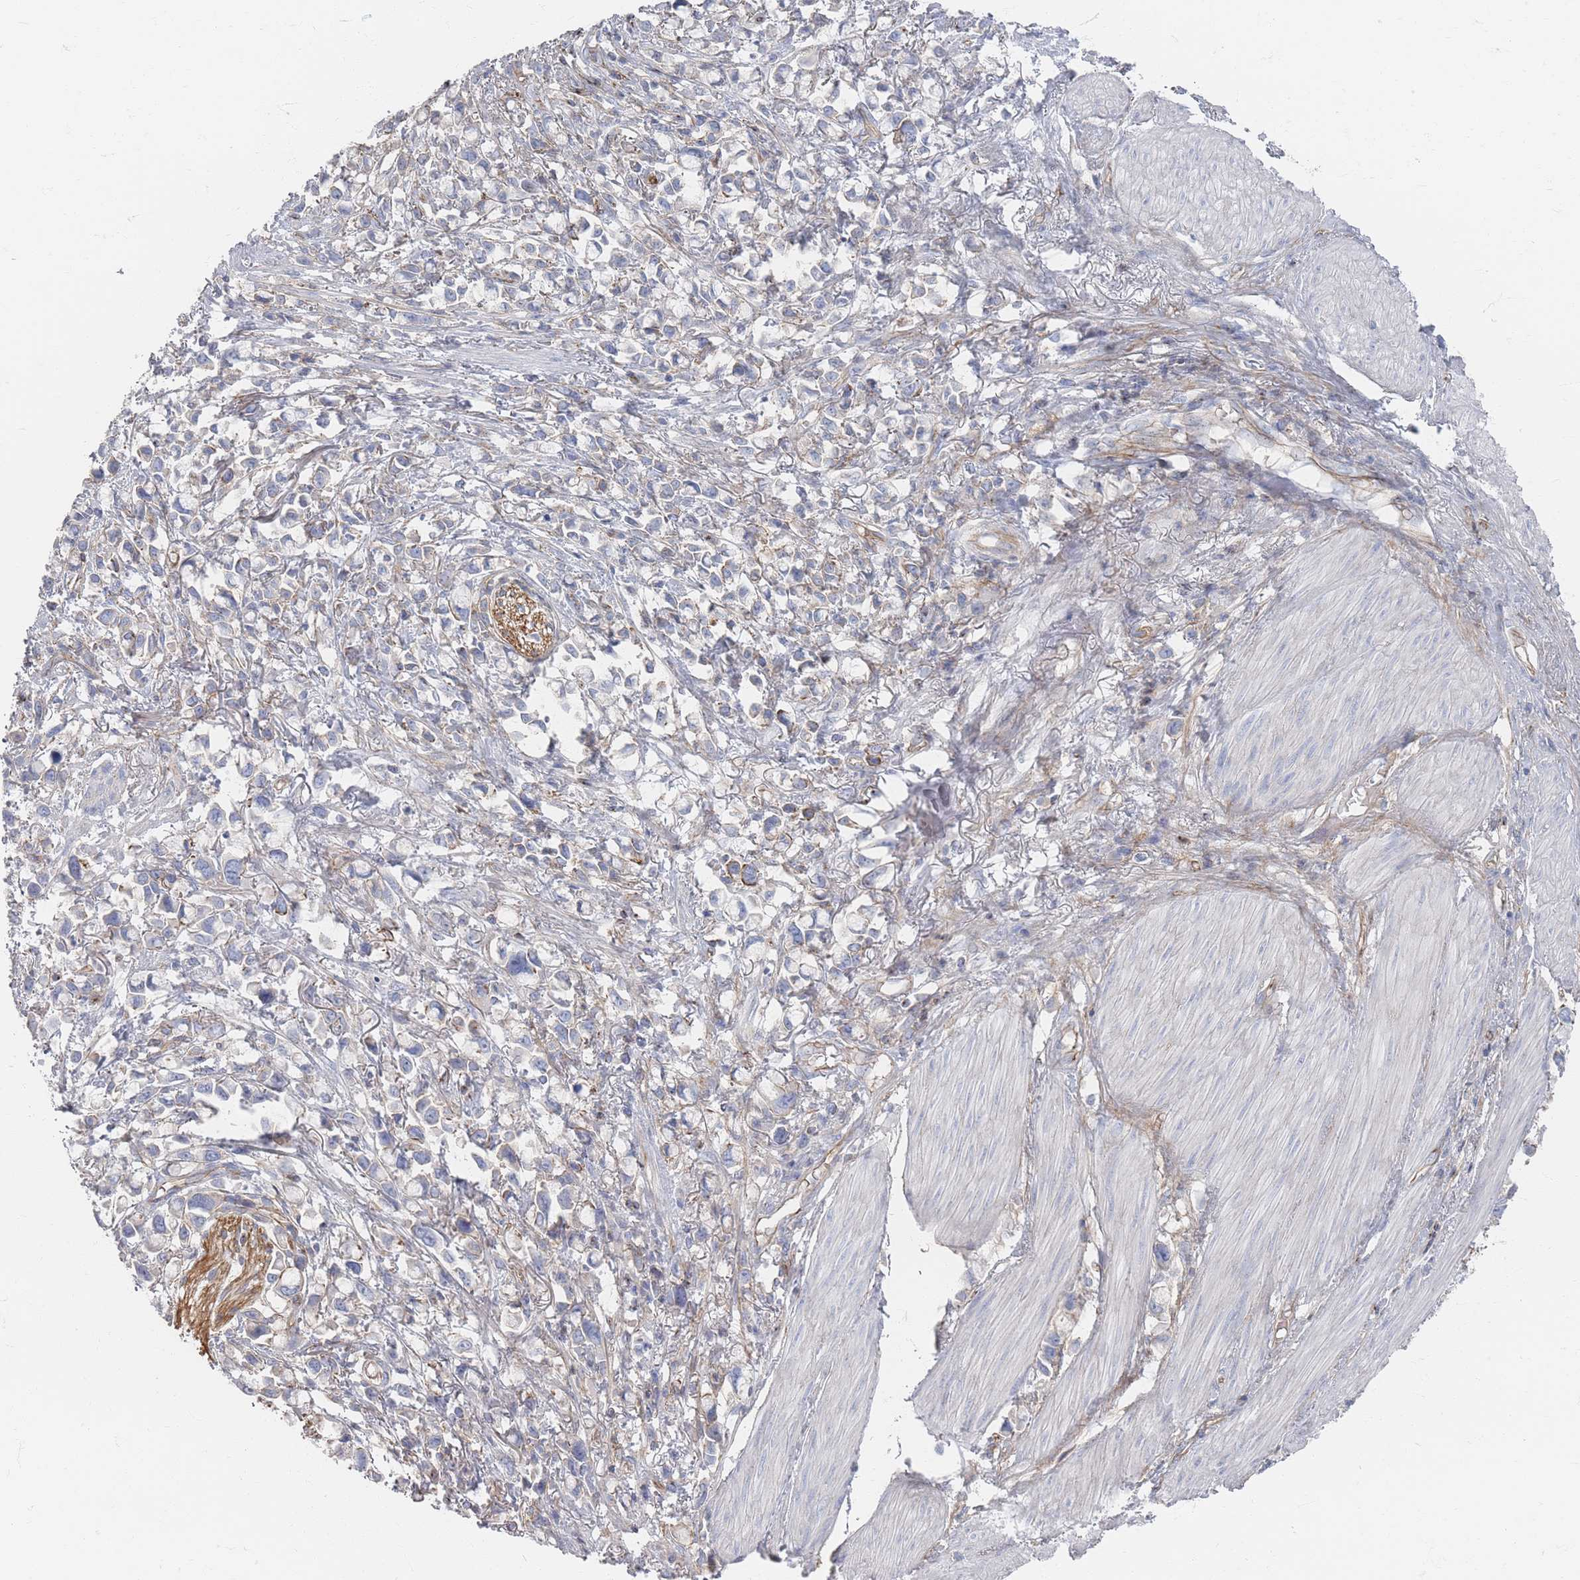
{"staining": {"intensity": "negative", "quantity": "none", "location": "none"}, "tissue": "stomach cancer", "cell_type": "Tumor cells", "image_type": "cancer", "snomed": [{"axis": "morphology", "description": "Adenocarcinoma, NOS"}, {"axis": "topography", "description": "Stomach"}], "caption": "IHC photomicrograph of neoplastic tissue: human stomach cancer (adenocarcinoma) stained with DAB exhibits no significant protein positivity in tumor cells. (Brightfield microscopy of DAB immunohistochemistry at high magnification).", "gene": "GNB1", "patient": {"sex": "female", "age": 81}}